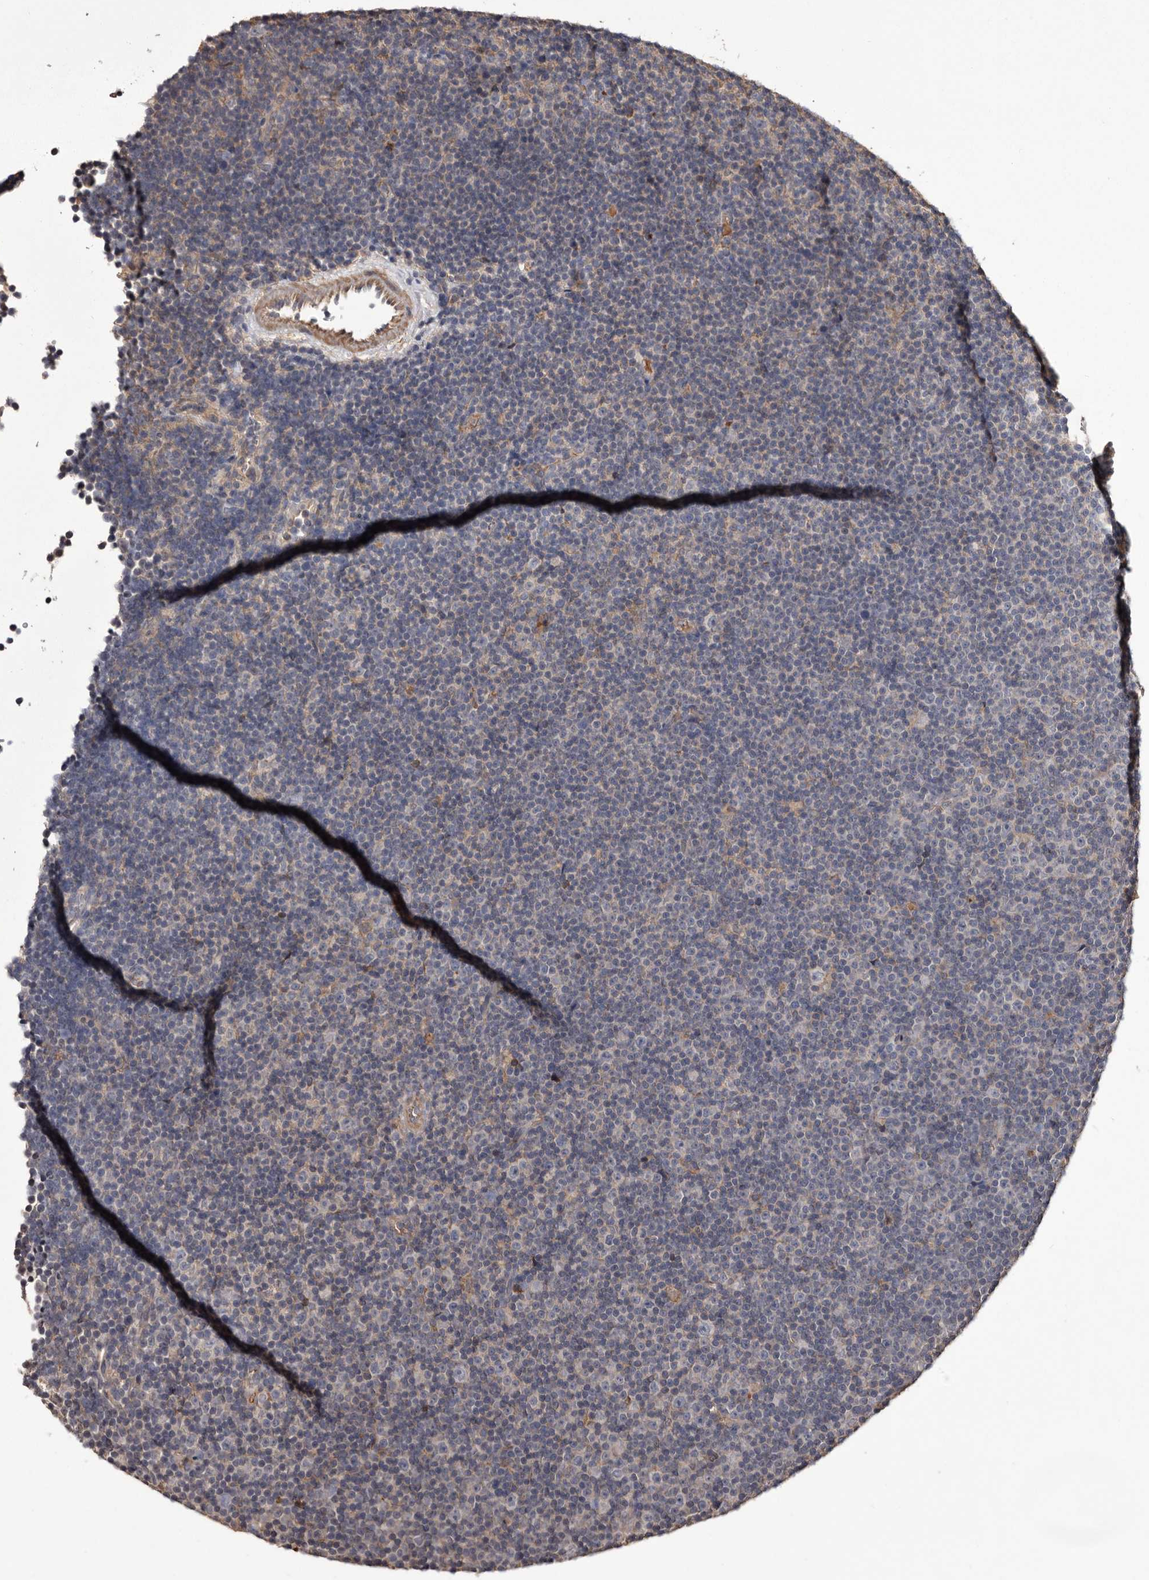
{"staining": {"intensity": "negative", "quantity": "none", "location": "none"}, "tissue": "lymphoma", "cell_type": "Tumor cells", "image_type": "cancer", "snomed": [{"axis": "morphology", "description": "Malignant lymphoma, non-Hodgkin's type, Low grade"}, {"axis": "topography", "description": "Lymph node"}], "caption": "IHC micrograph of human lymphoma stained for a protein (brown), which displays no expression in tumor cells.", "gene": "CYP1B1", "patient": {"sex": "female", "age": 67}}